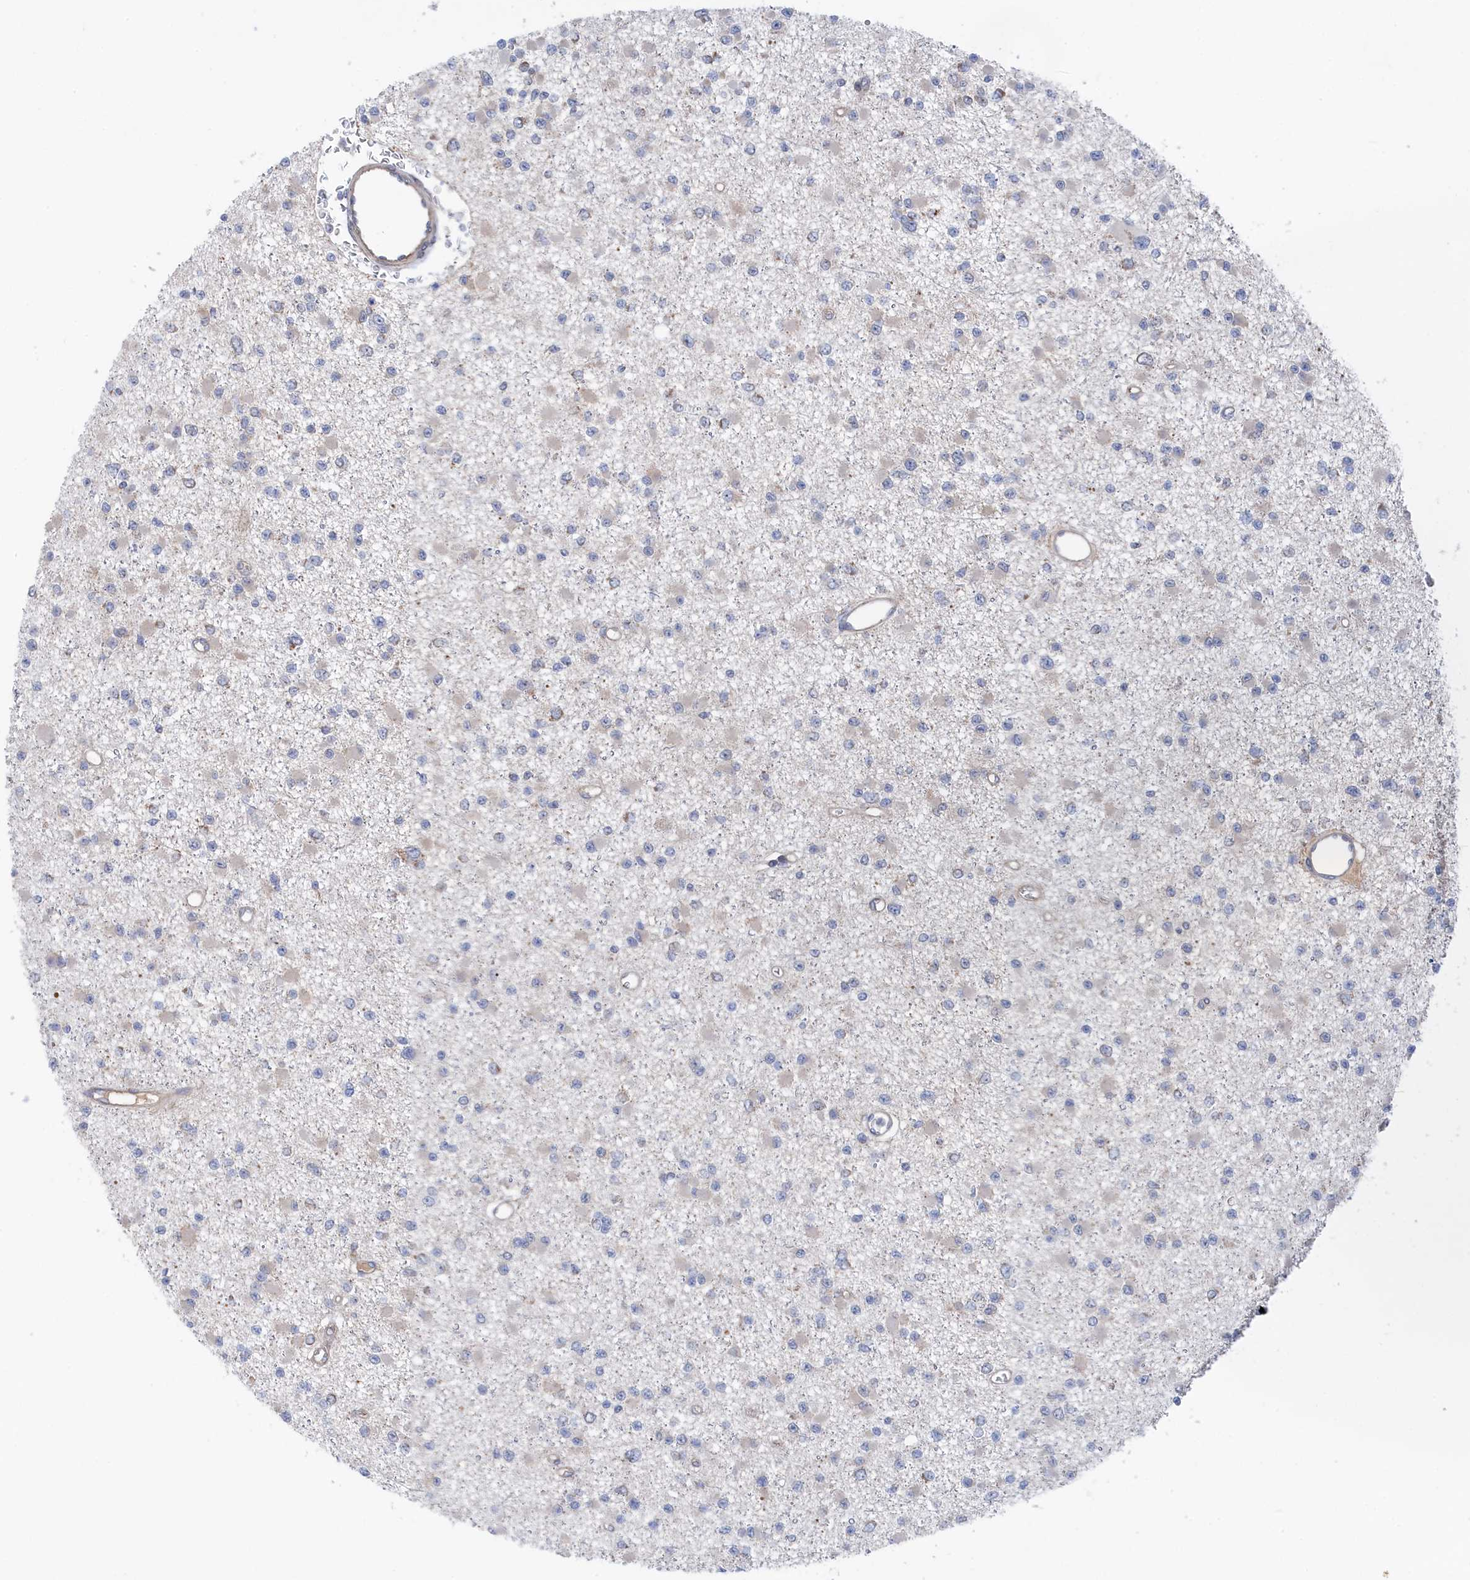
{"staining": {"intensity": "negative", "quantity": "none", "location": "none"}, "tissue": "glioma", "cell_type": "Tumor cells", "image_type": "cancer", "snomed": [{"axis": "morphology", "description": "Glioma, malignant, Low grade"}, {"axis": "topography", "description": "Brain"}], "caption": "A high-resolution micrograph shows immunohistochemistry (IHC) staining of low-grade glioma (malignant), which demonstrates no significant positivity in tumor cells.", "gene": "FILIP1L", "patient": {"sex": "female", "age": 22}}